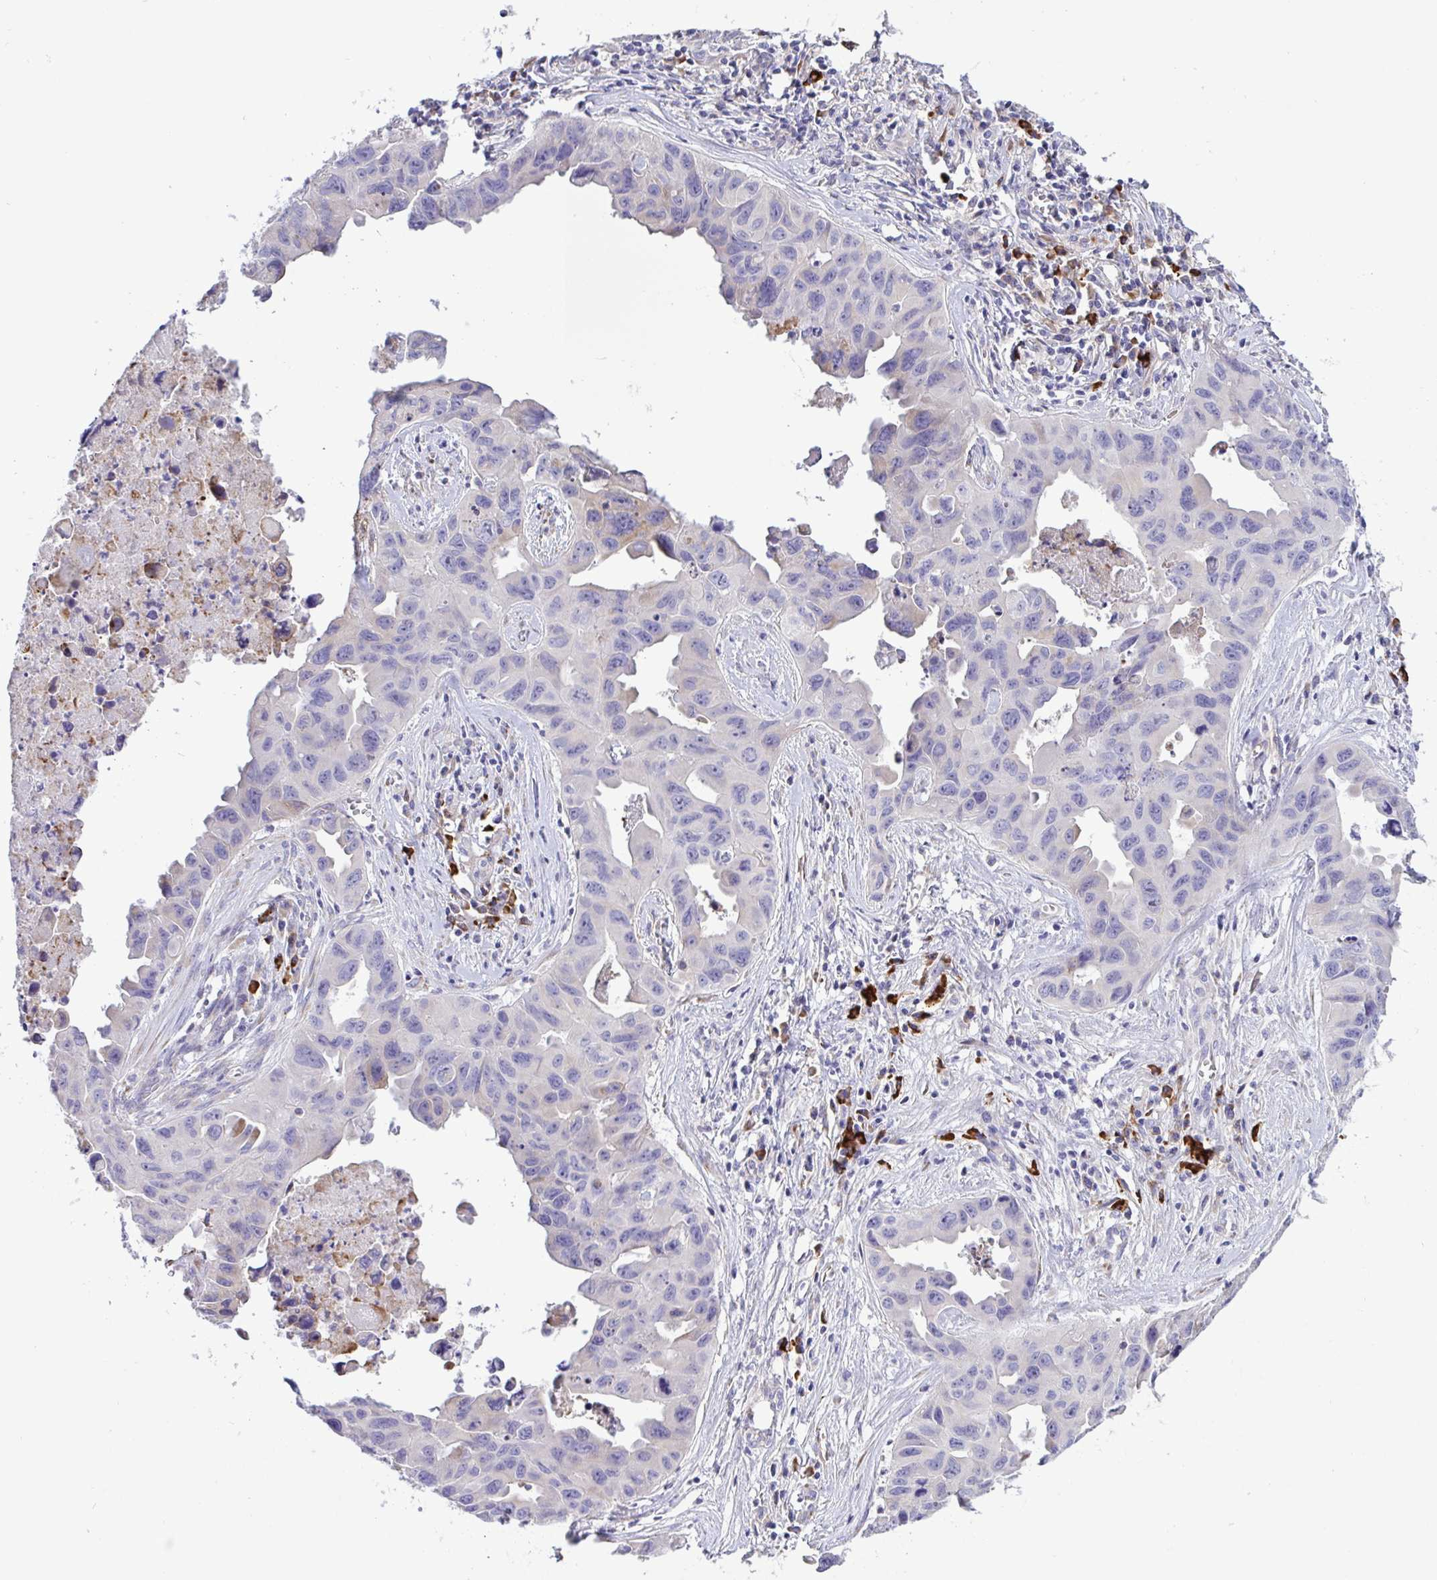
{"staining": {"intensity": "negative", "quantity": "none", "location": "none"}, "tissue": "lung cancer", "cell_type": "Tumor cells", "image_type": "cancer", "snomed": [{"axis": "morphology", "description": "Adenocarcinoma, NOS"}, {"axis": "topography", "description": "Lymph node"}, {"axis": "topography", "description": "Lung"}], "caption": "DAB immunohistochemical staining of lung adenocarcinoma reveals no significant expression in tumor cells.", "gene": "DSC3", "patient": {"sex": "male", "age": 64}}